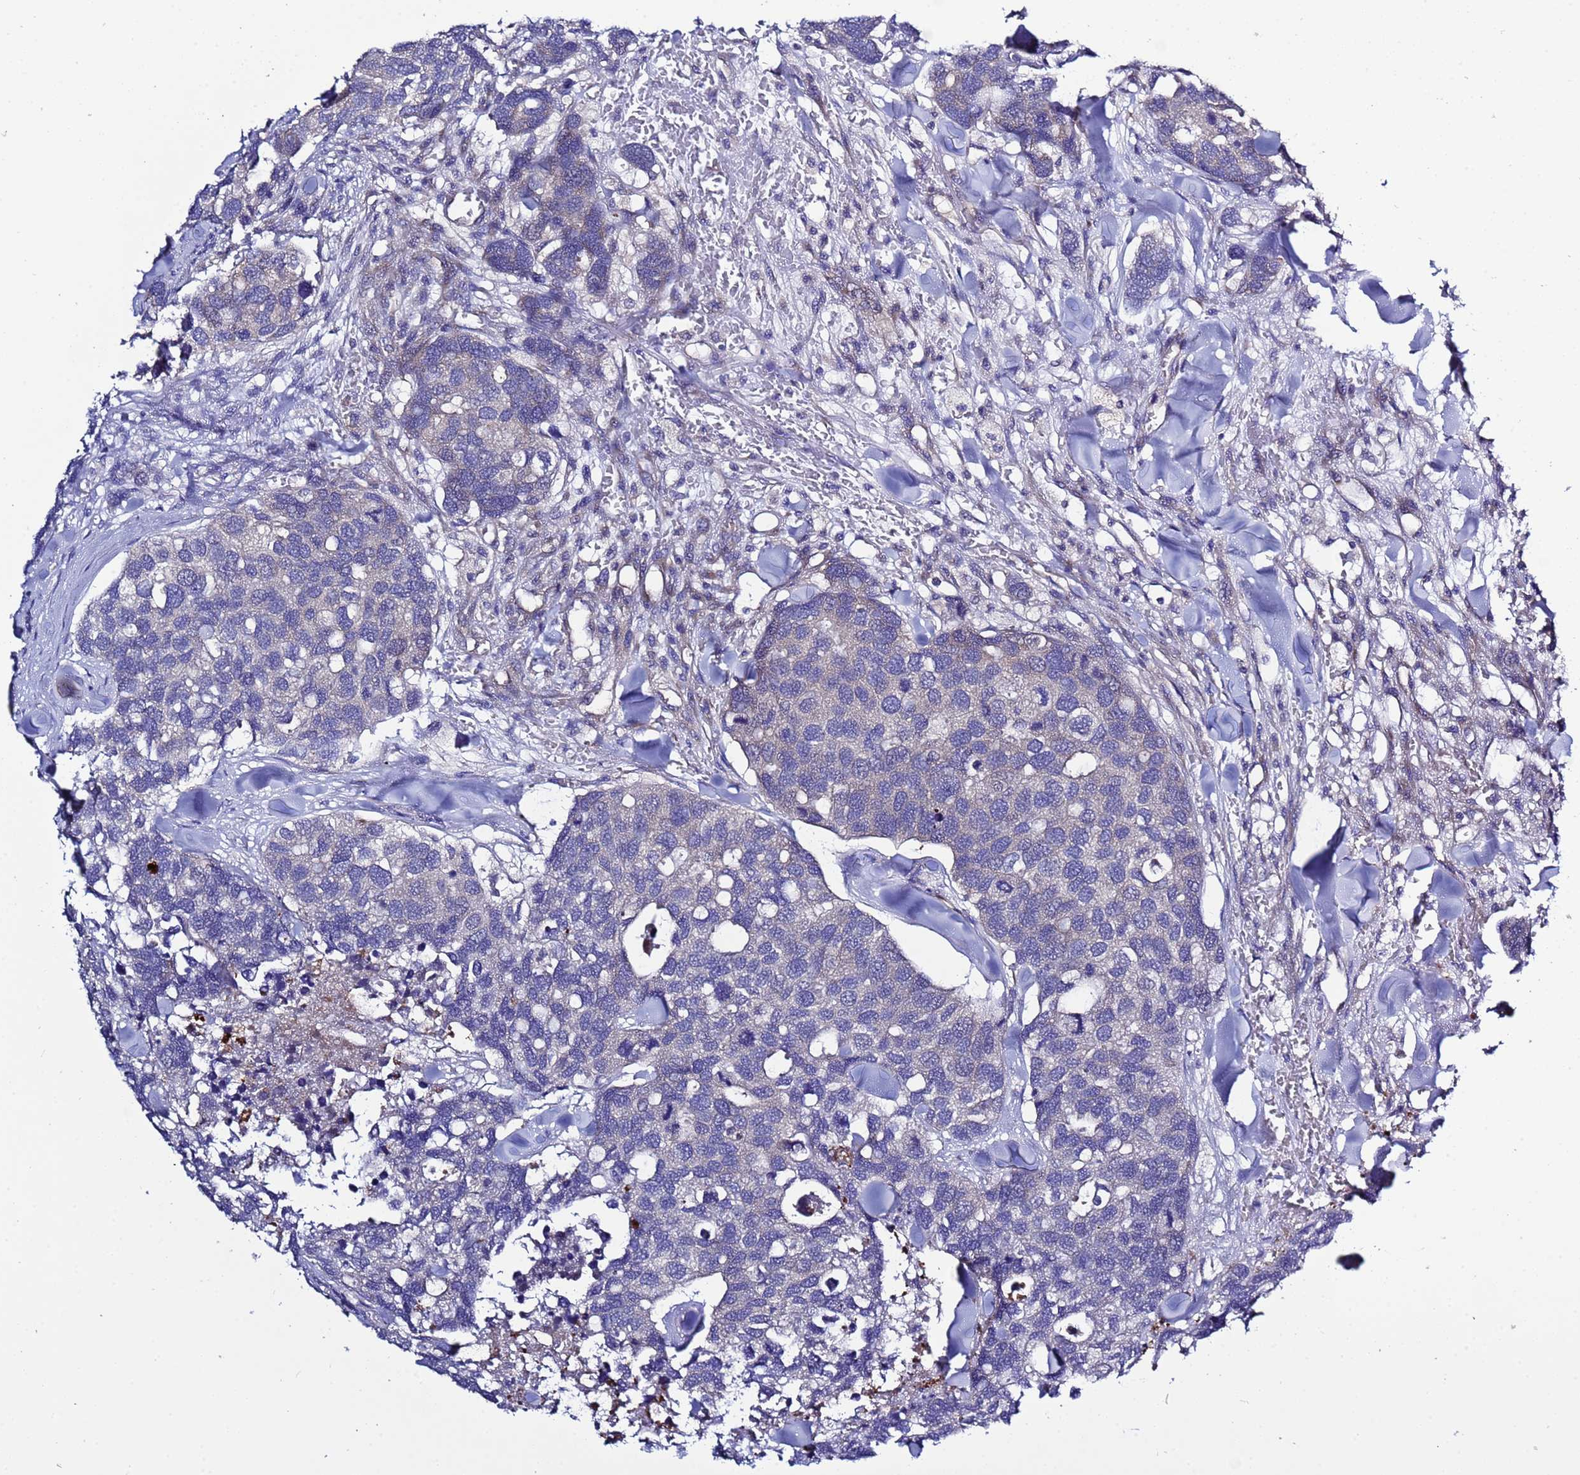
{"staining": {"intensity": "negative", "quantity": "none", "location": "none"}, "tissue": "breast cancer", "cell_type": "Tumor cells", "image_type": "cancer", "snomed": [{"axis": "morphology", "description": "Duct carcinoma"}, {"axis": "topography", "description": "Breast"}], "caption": "High magnification brightfield microscopy of breast intraductal carcinoma stained with DAB (3,3'-diaminobenzidine) (brown) and counterstained with hematoxylin (blue): tumor cells show no significant expression.", "gene": "RC3H2", "patient": {"sex": "female", "age": 83}}